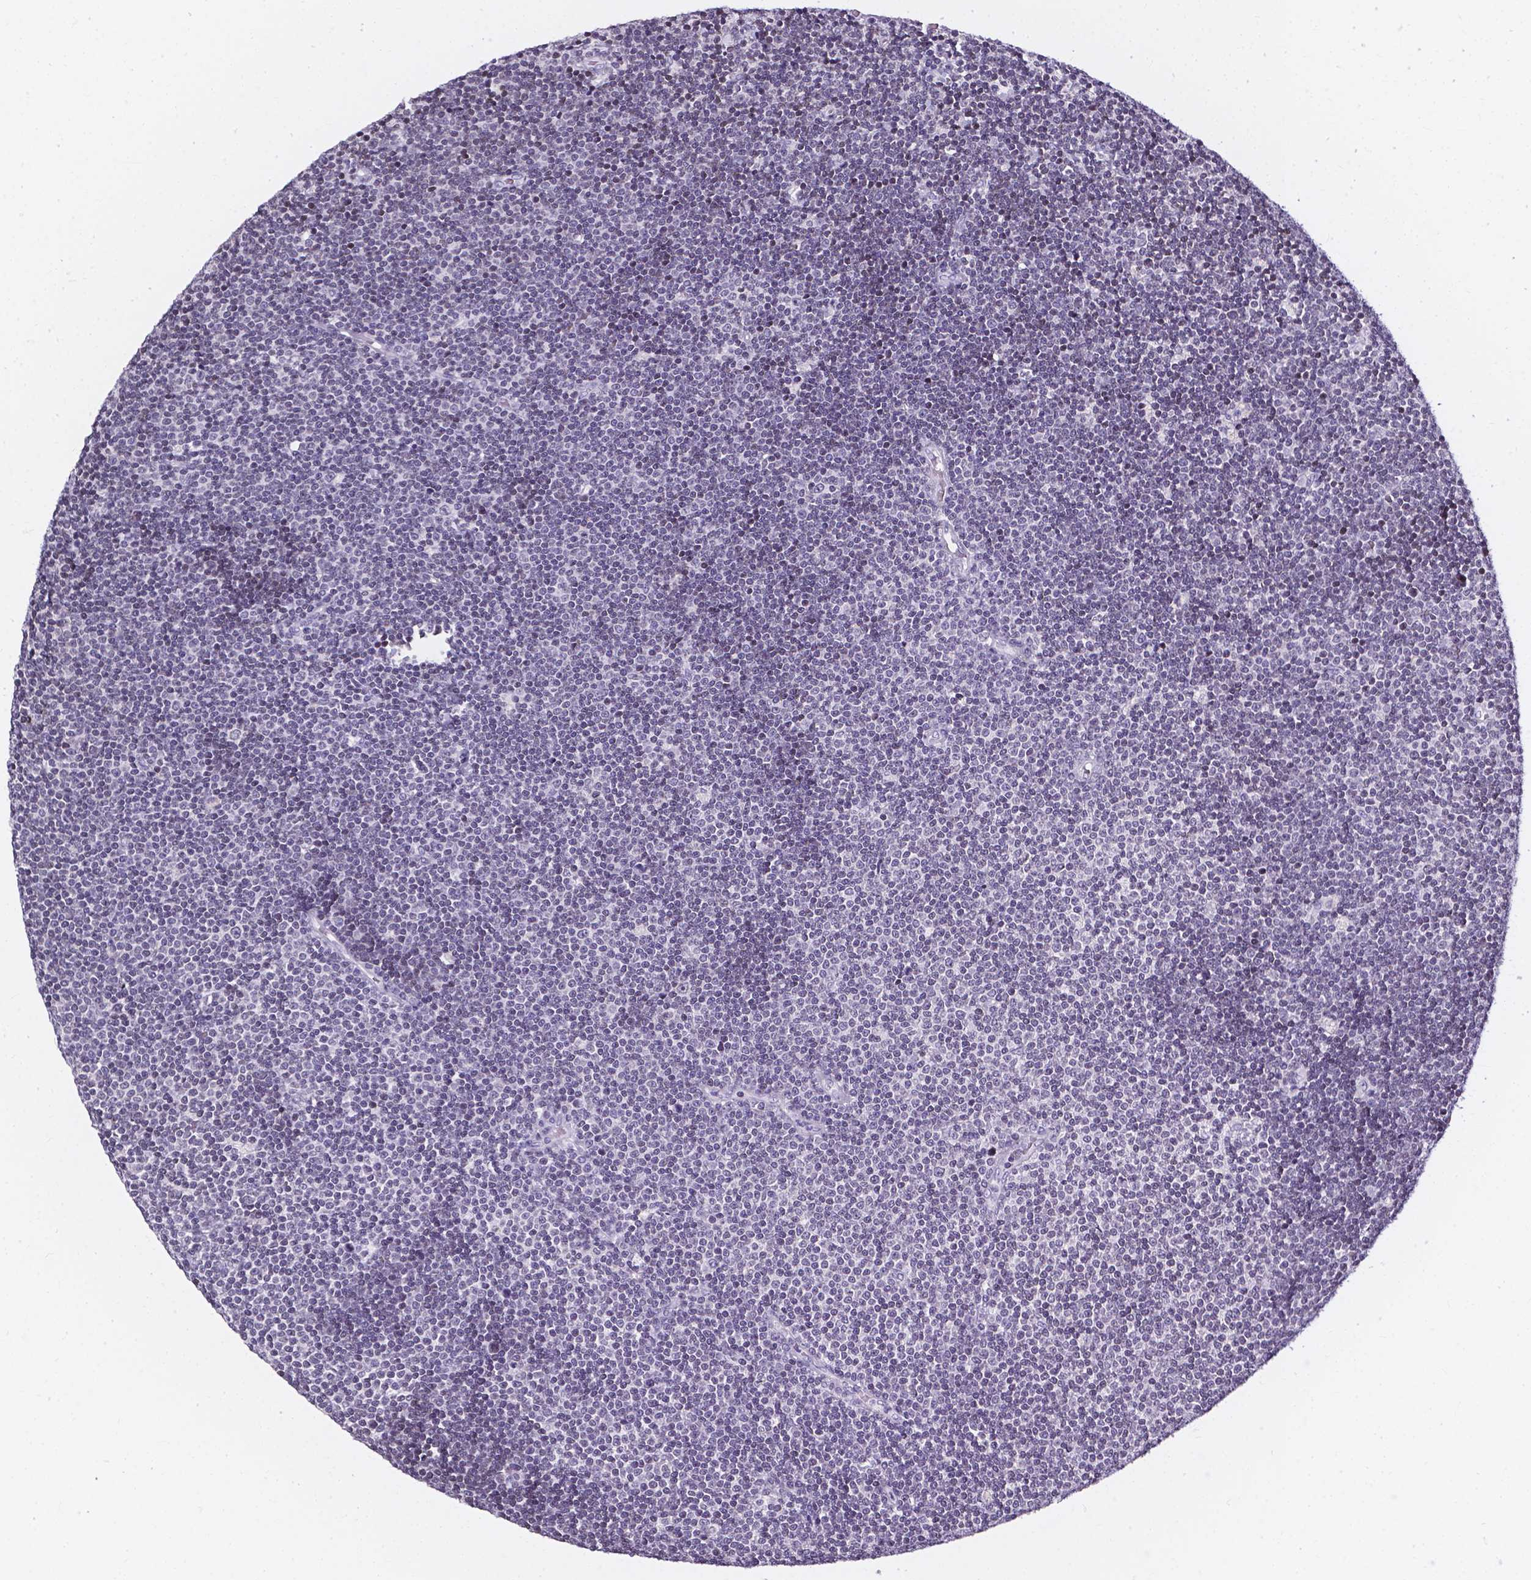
{"staining": {"intensity": "negative", "quantity": "none", "location": "none"}, "tissue": "lymphoma", "cell_type": "Tumor cells", "image_type": "cancer", "snomed": [{"axis": "morphology", "description": "Malignant lymphoma, non-Hodgkin's type, Low grade"}, {"axis": "topography", "description": "Brain"}], "caption": "There is no significant staining in tumor cells of lymphoma.", "gene": "AKR1B10", "patient": {"sex": "female", "age": 66}}